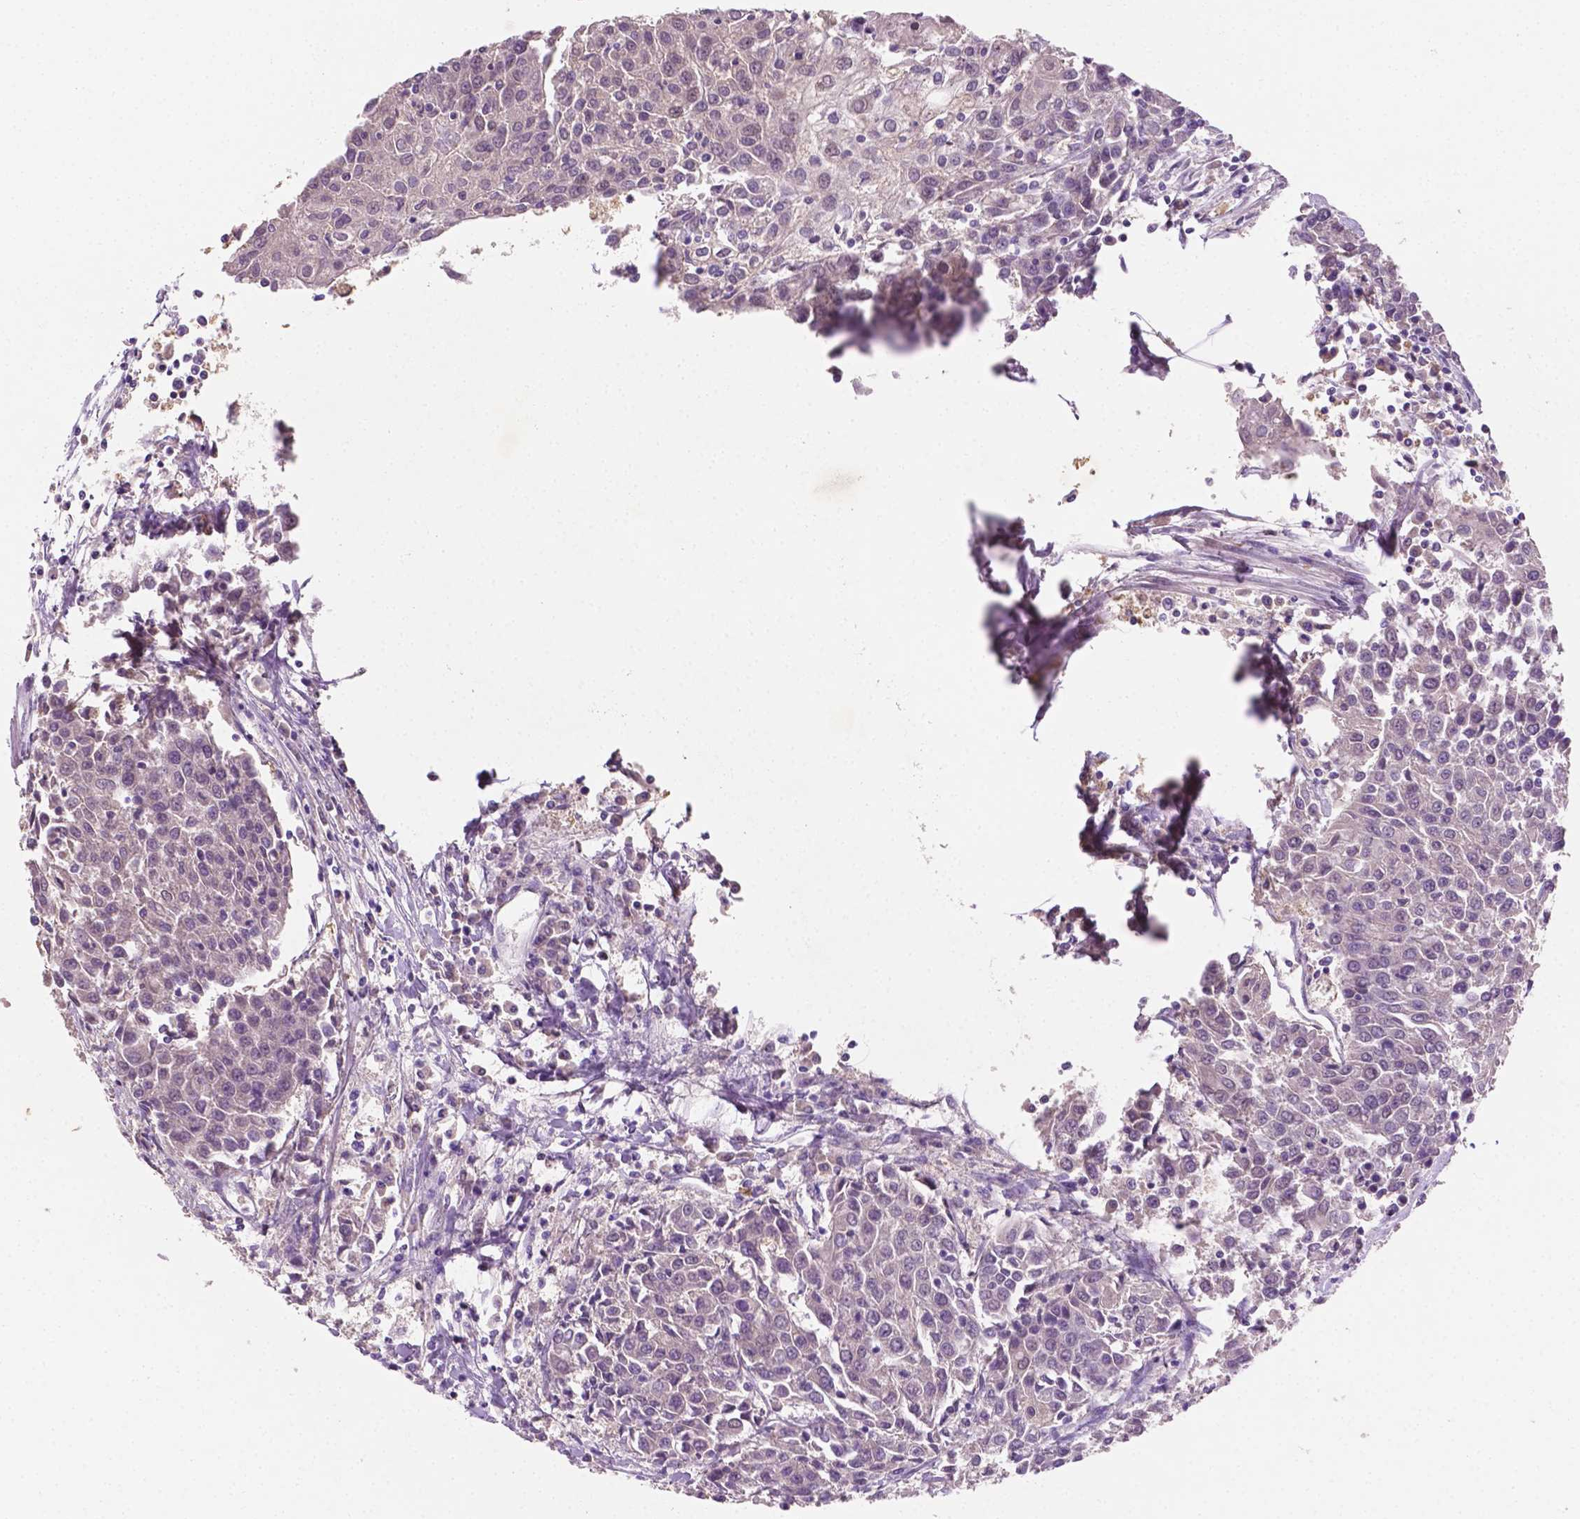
{"staining": {"intensity": "negative", "quantity": "none", "location": "none"}, "tissue": "urothelial cancer", "cell_type": "Tumor cells", "image_type": "cancer", "snomed": [{"axis": "morphology", "description": "Urothelial carcinoma, High grade"}, {"axis": "topography", "description": "Urinary bladder"}], "caption": "Immunohistochemical staining of urothelial cancer displays no significant positivity in tumor cells.", "gene": "MROH6", "patient": {"sex": "female", "age": 85}}